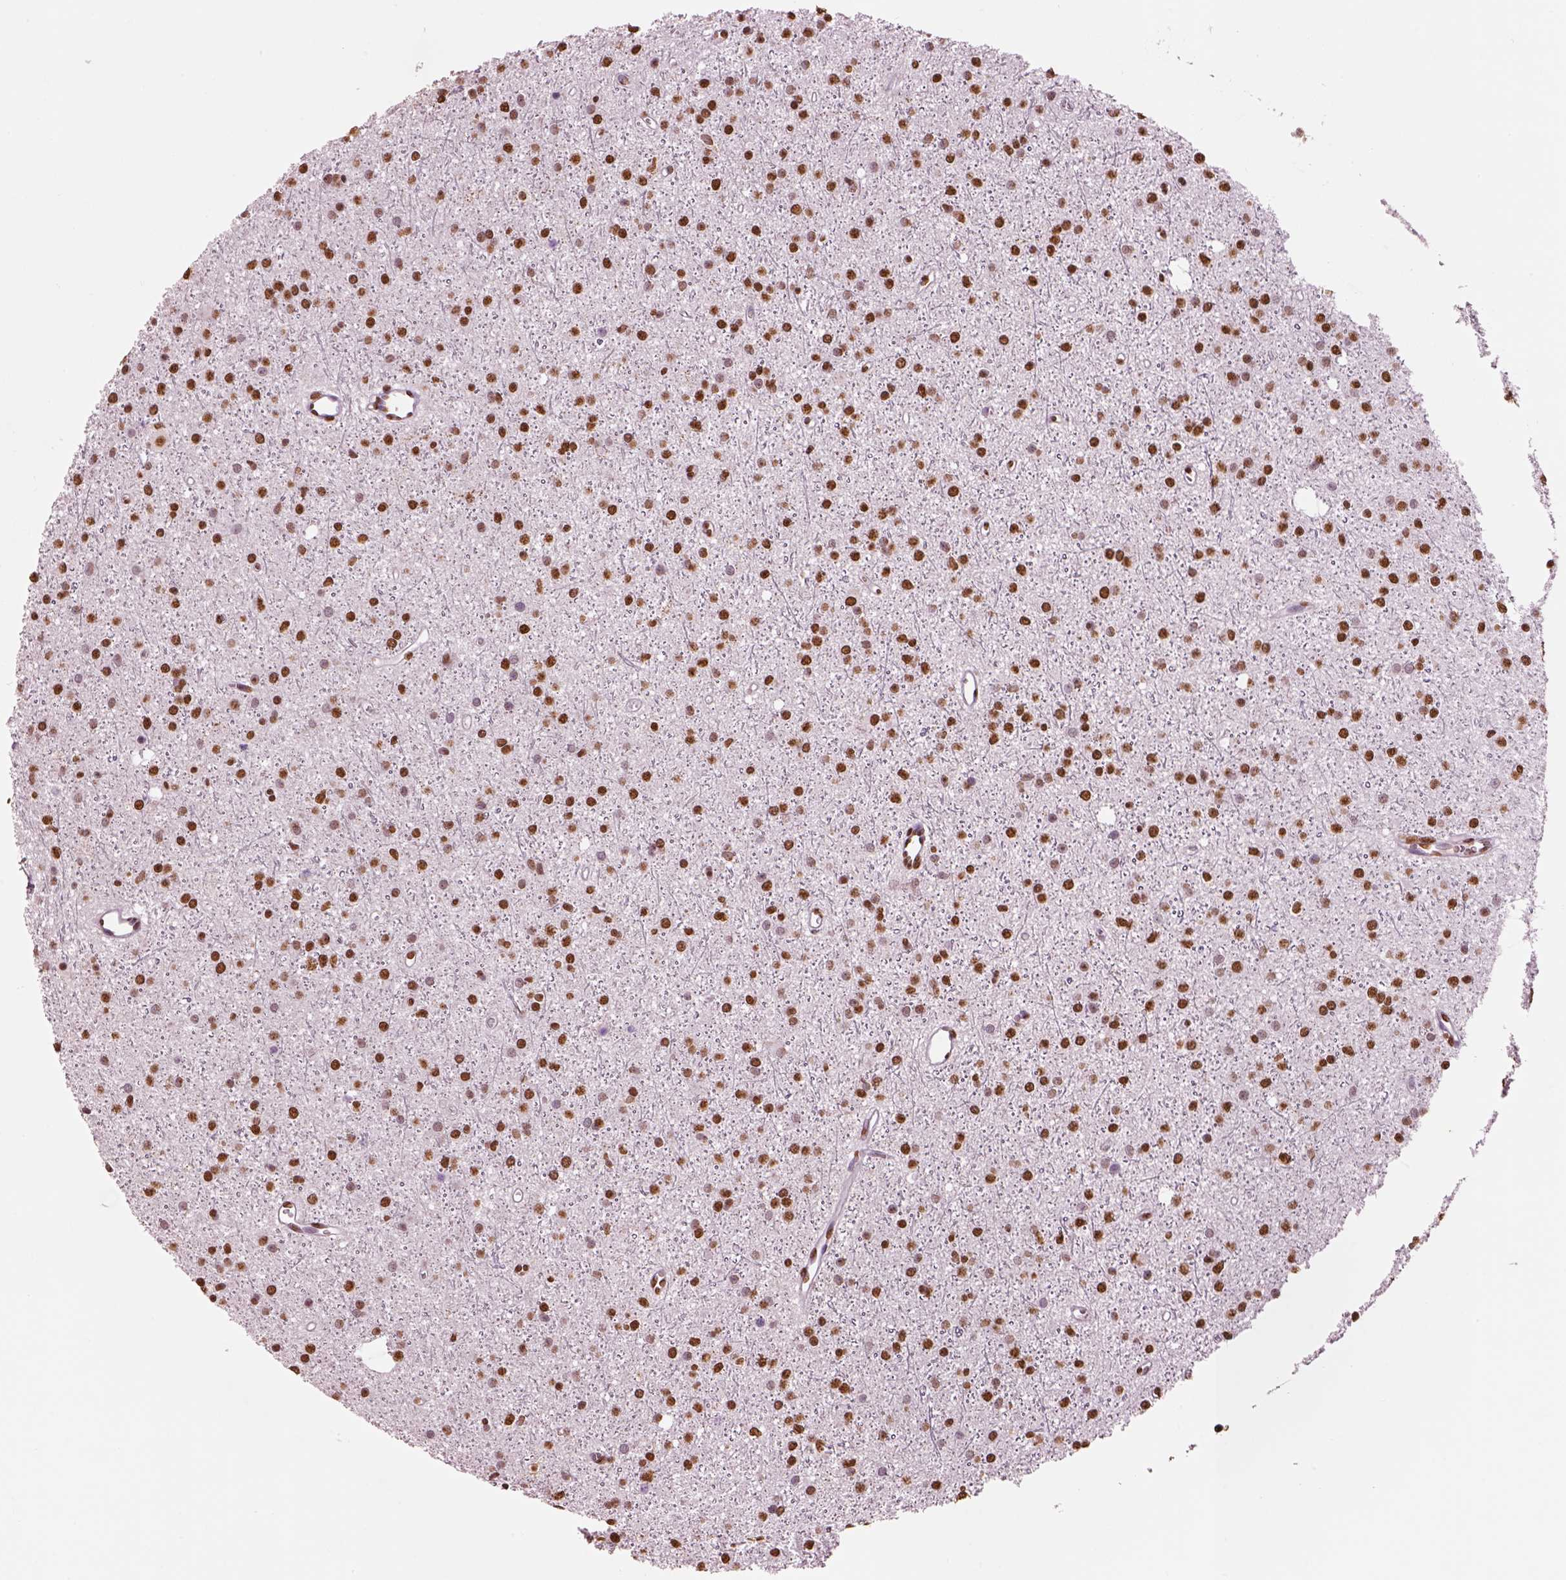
{"staining": {"intensity": "strong", "quantity": ">75%", "location": "nuclear"}, "tissue": "glioma", "cell_type": "Tumor cells", "image_type": "cancer", "snomed": [{"axis": "morphology", "description": "Glioma, malignant, Low grade"}, {"axis": "topography", "description": "Brain"}], "caption": "Glioma stained with immunohistochemistry (IHC) exhibits strong nuclear positivity in approximately >75% of tumor cells.", "gene": "DDX3X", "patient": {"sex": "male", "age": 27}}